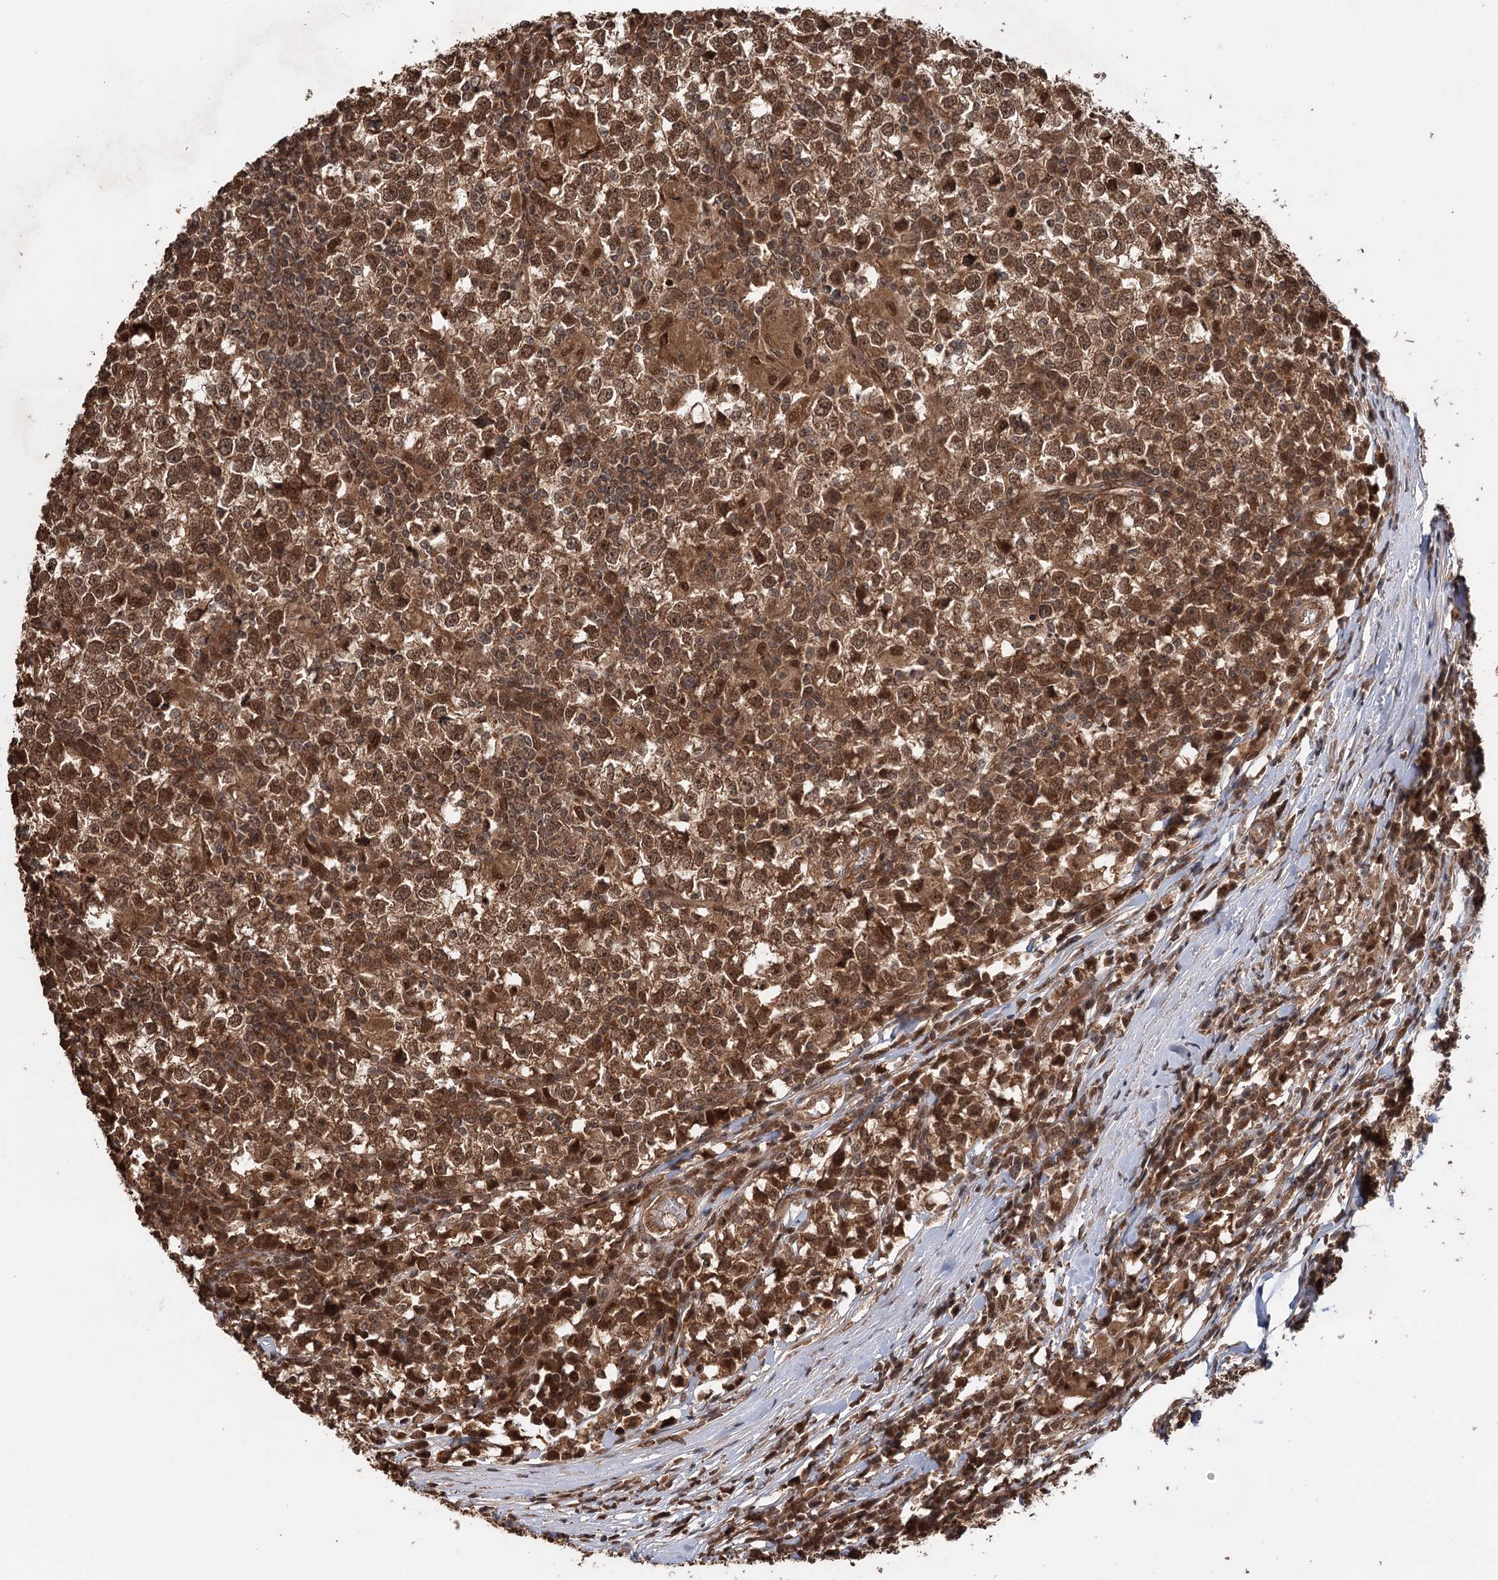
{"staining": {"intensity": "moderate", "quantity": ">75%", "location": "cytoplasmic/membranous,nuclear"}, "tissue": "testis cancer", "cell_type": "Tumor cells", "image_type": "cancer", "snomed": [{"axis": "morphology", "description": "Seminoma, NOS"}, {"axis": "topography", "description": "Testis"}], "caption": "This is a photomicrograph of immunohistochemistry staining of seminoma (testis), which shows moderate staining in the cytoplasmic/membranous and nuclear of tumor cells.", "gene": "N6AMT1", "patient": {"sex": "male", "age": 65}}